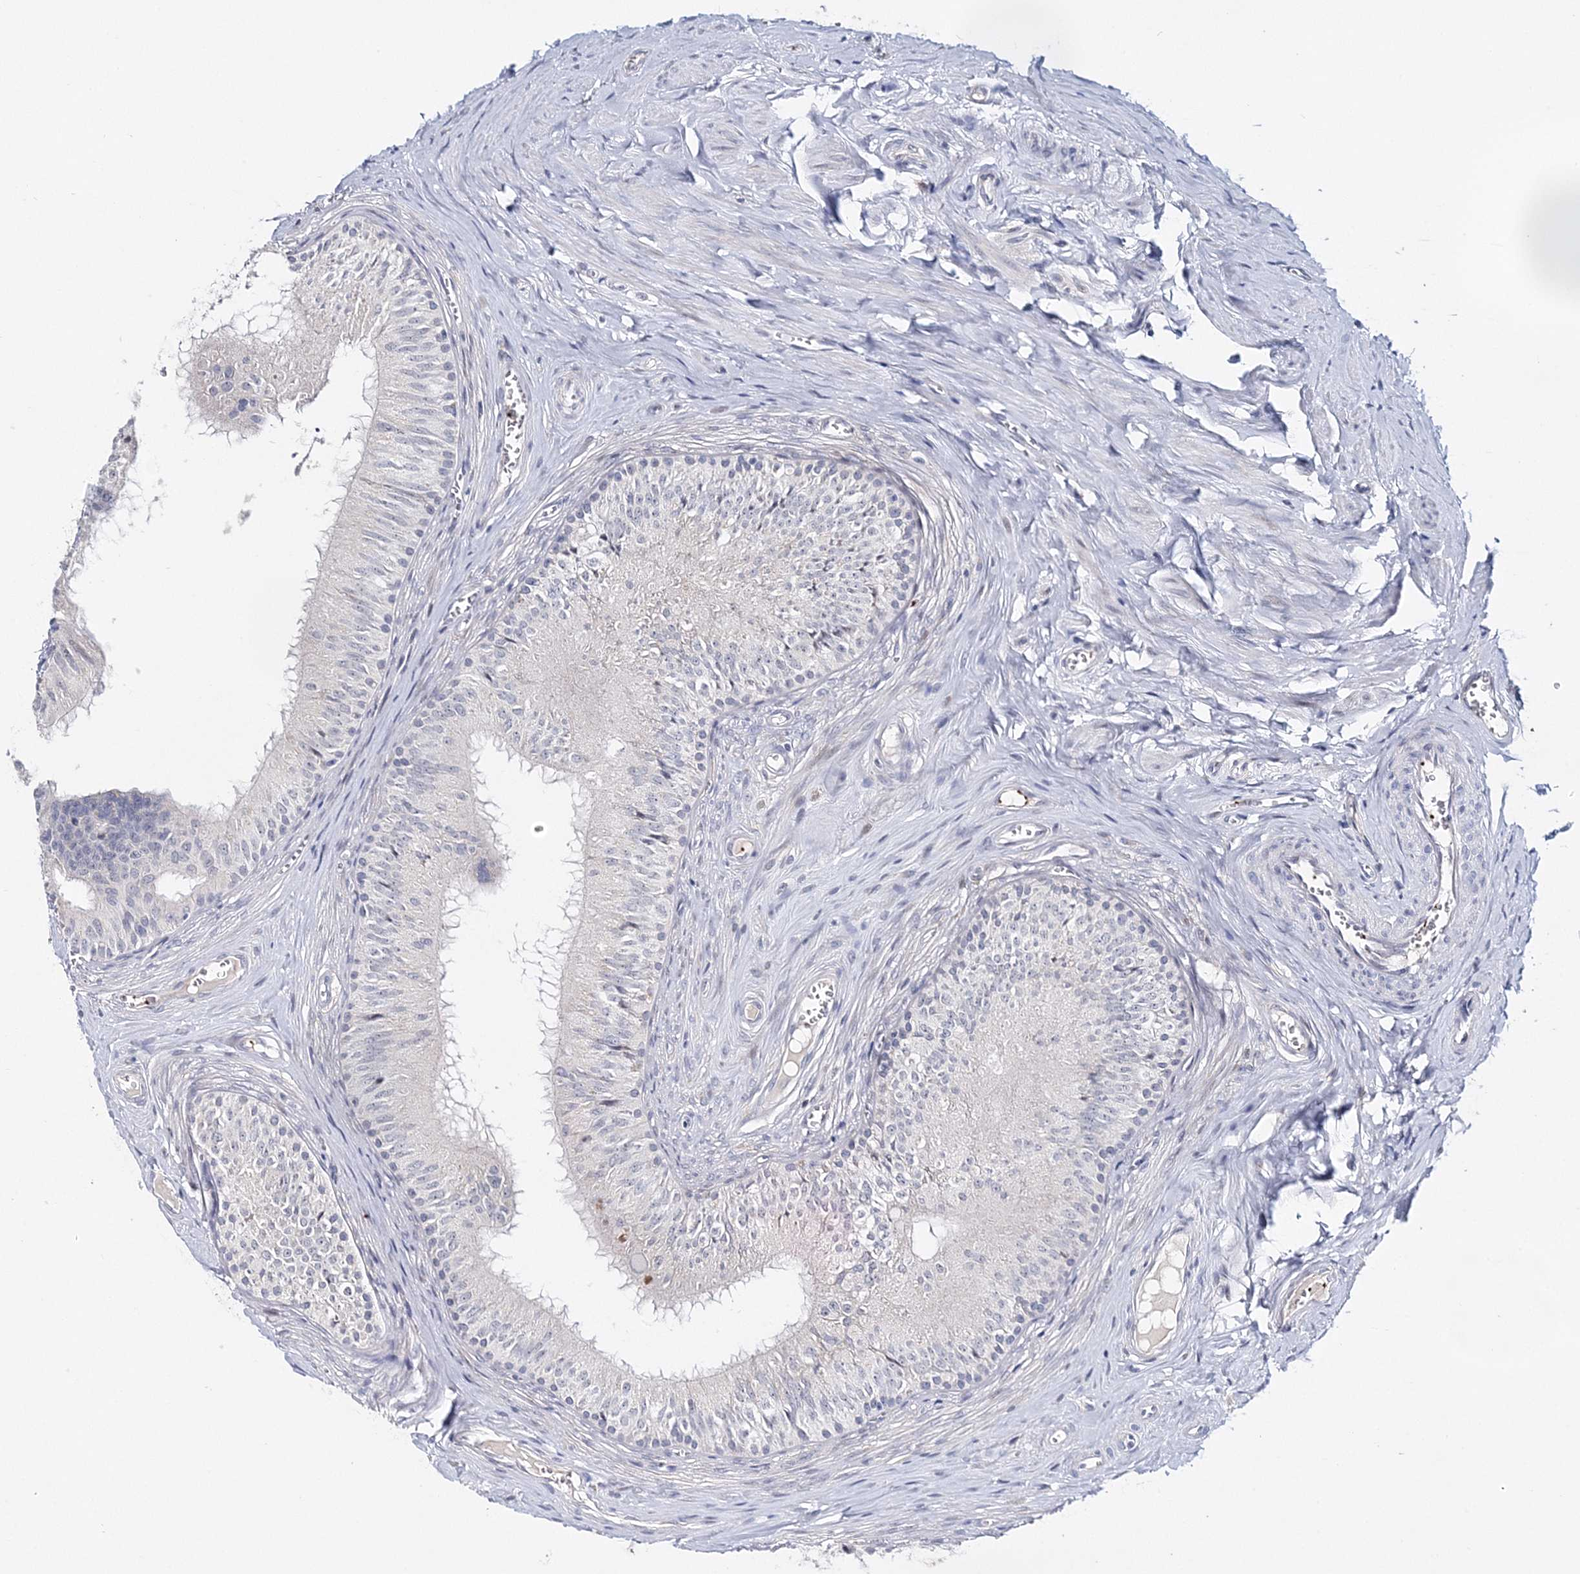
{"staining": {"intensity": "negative", "quantity": "none", "location": "none"}, "tissue": "epididymis", "cell_type": "Glandular cells", "image_type": "normal", "snomed": [{"axis": "morphology", "description": "Normal tissue, NOS"}, {"axis": "topography", "description": "Epididymis"}], "caption": "Image shows no significant protein expression in glandular cells of benign epididymis.", "gene": "MYOZ2", "patient": {"sex": "male", "age": 46}}